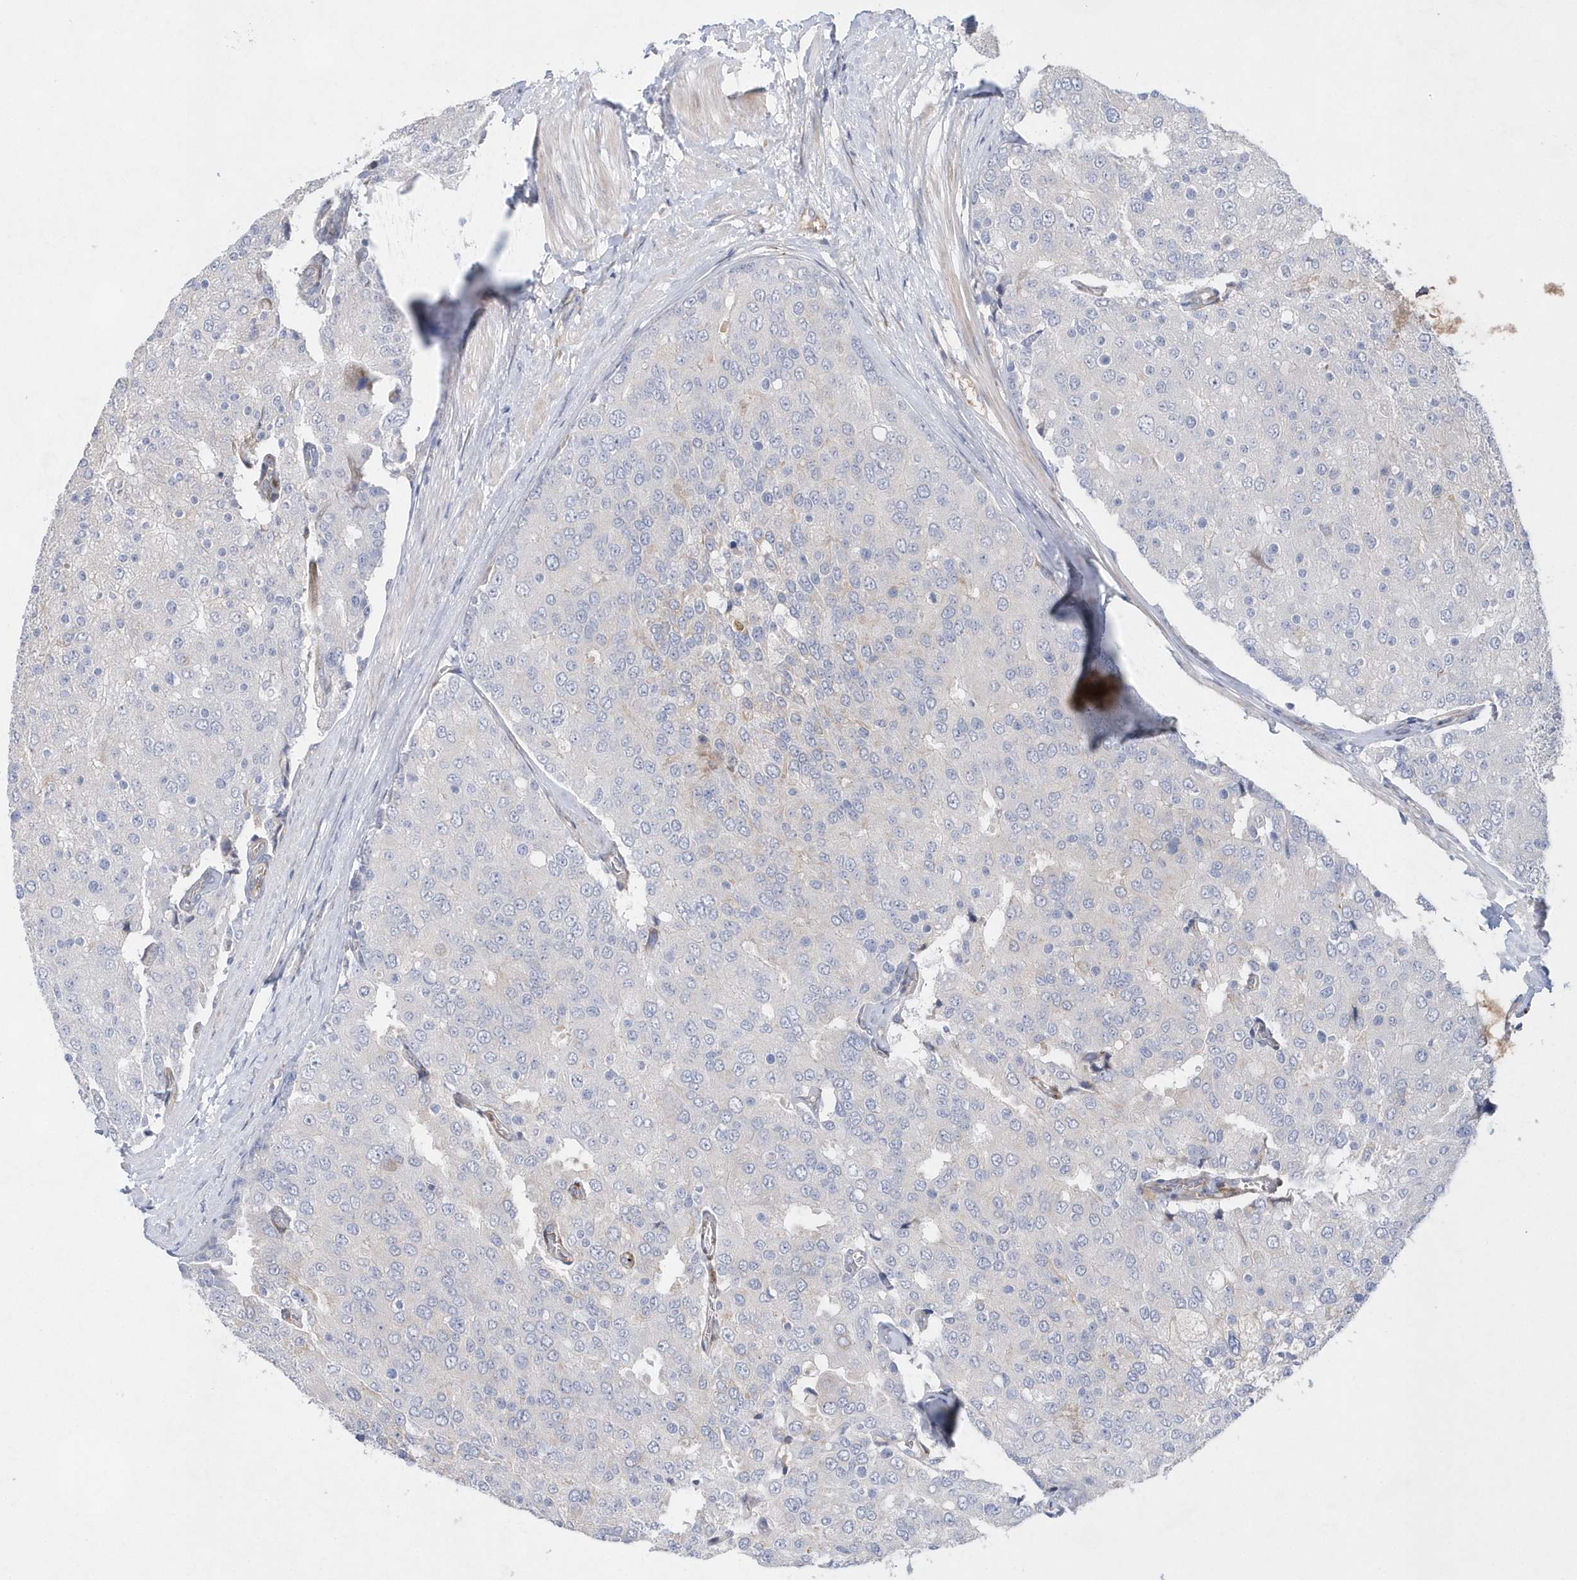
{"staining": {"intensity": "negative", "quantity": "none", "location": "none"}, "tissue": "prostate cancer", "cell_type": "Tumor cells", "image_type": "cancer", "snomed": [{"axis": "morphology", "description": "Adenocarcinoma, High grade"}, {"axis": "topography", "description": "Prostate"}], "caption": "There is no significant positivity in tumor cells of high-grade adenocarcinoma (prostate).", "gene": "TMEM132B", "patient": {"sex": "male", "age": 50}}